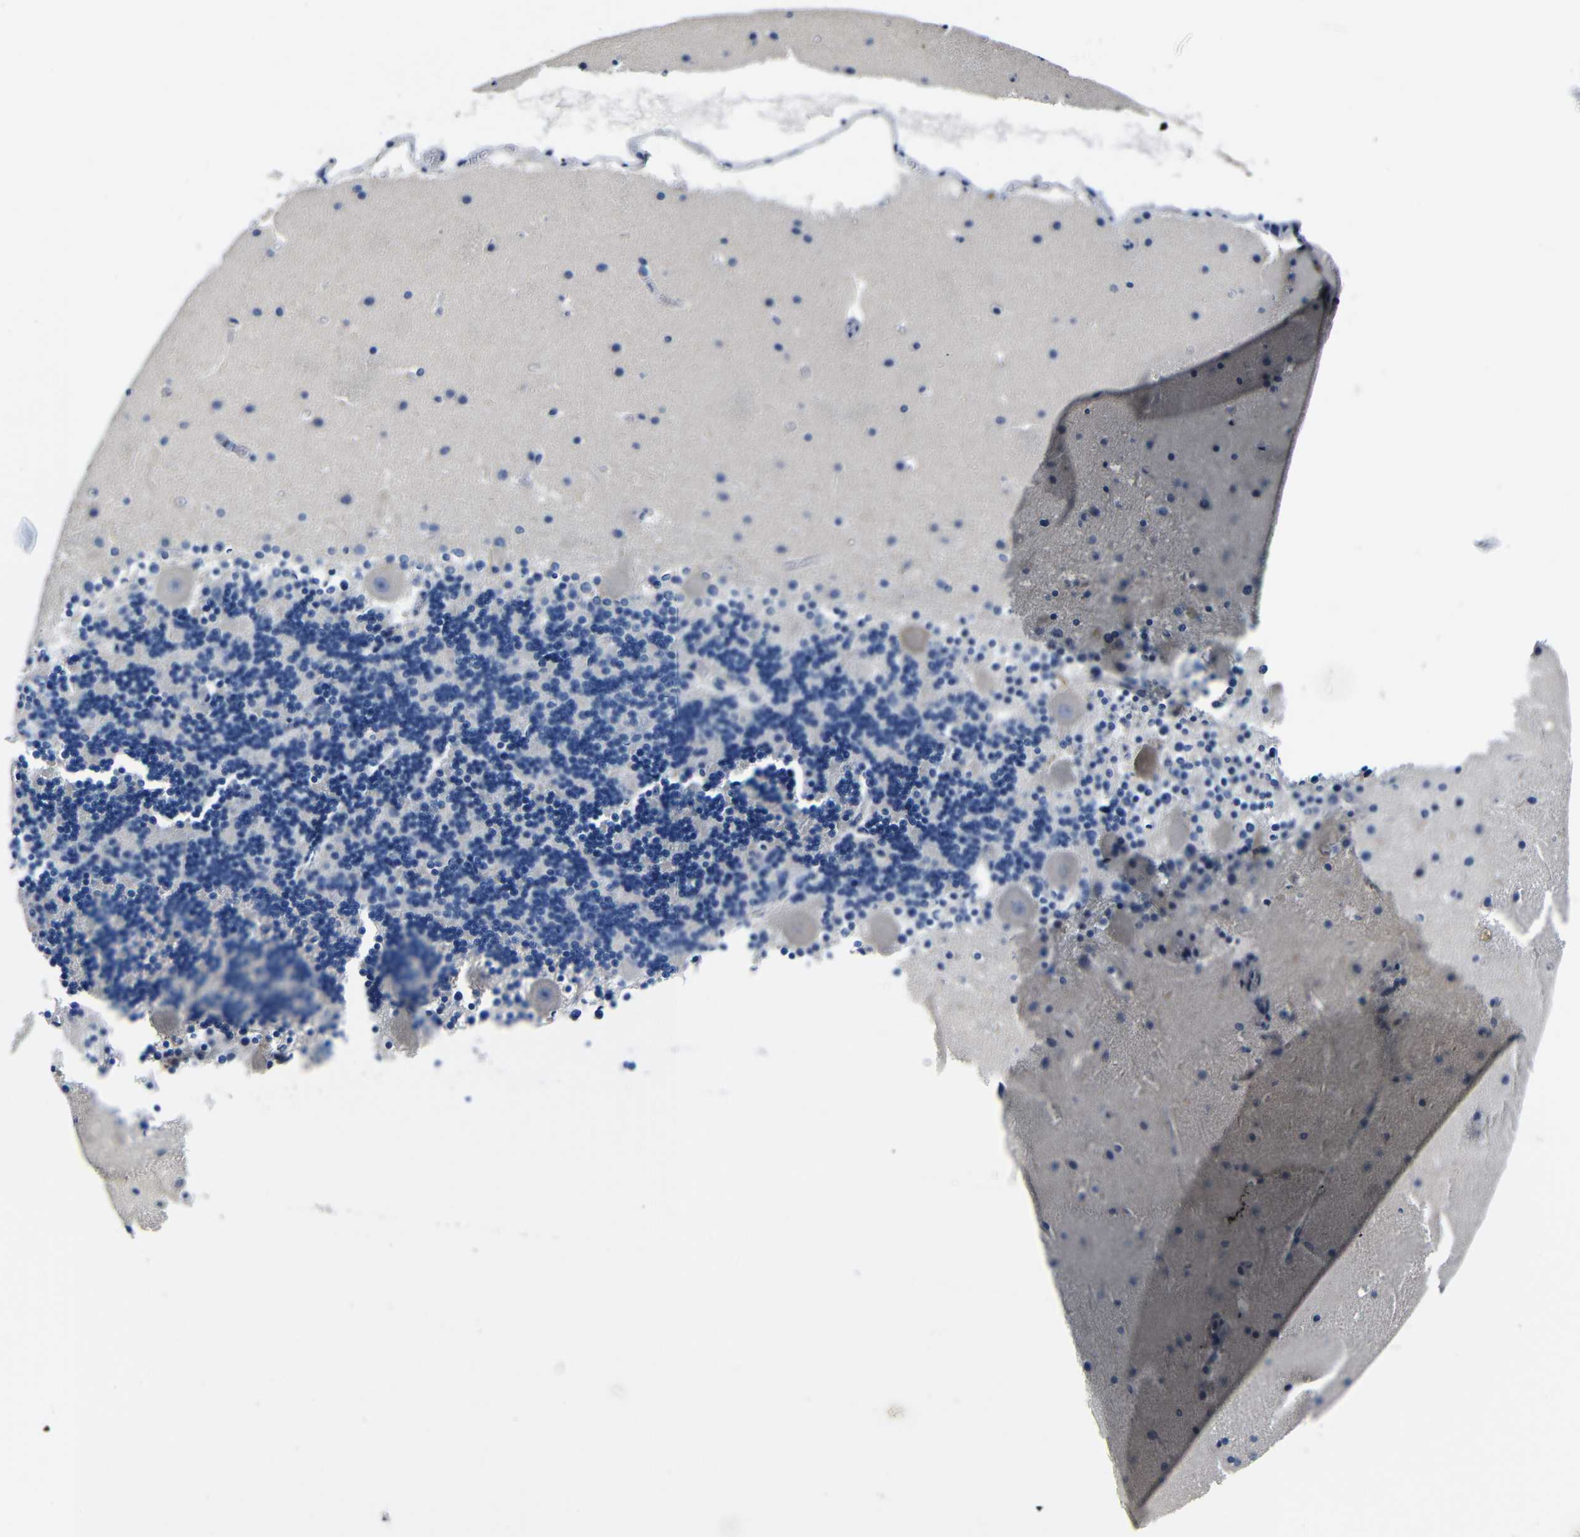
{"staining": {"intensity": "negative", "quantity": "none", "location": "none"}, "tissue": "cerebellum", "cell_type": "Cells in granular layer", "image_type": "normal", "snomed": [{"axis": "morphology", "description": "Normal tissue, NOS"}, {"axis": "topography", "description": "Cerebellum"}], "caption": "Immunohistochemistry histopathology image of normal cerebellum: human cerebellum stained with DAB demonstrates no significant protein staining in cells in granular layer. (Immunohistochemistry (ihc), brightfield microscopy, high magnification).", "gene": "TNFAIP1", "patient": {"sex": "male", "age": 45}}